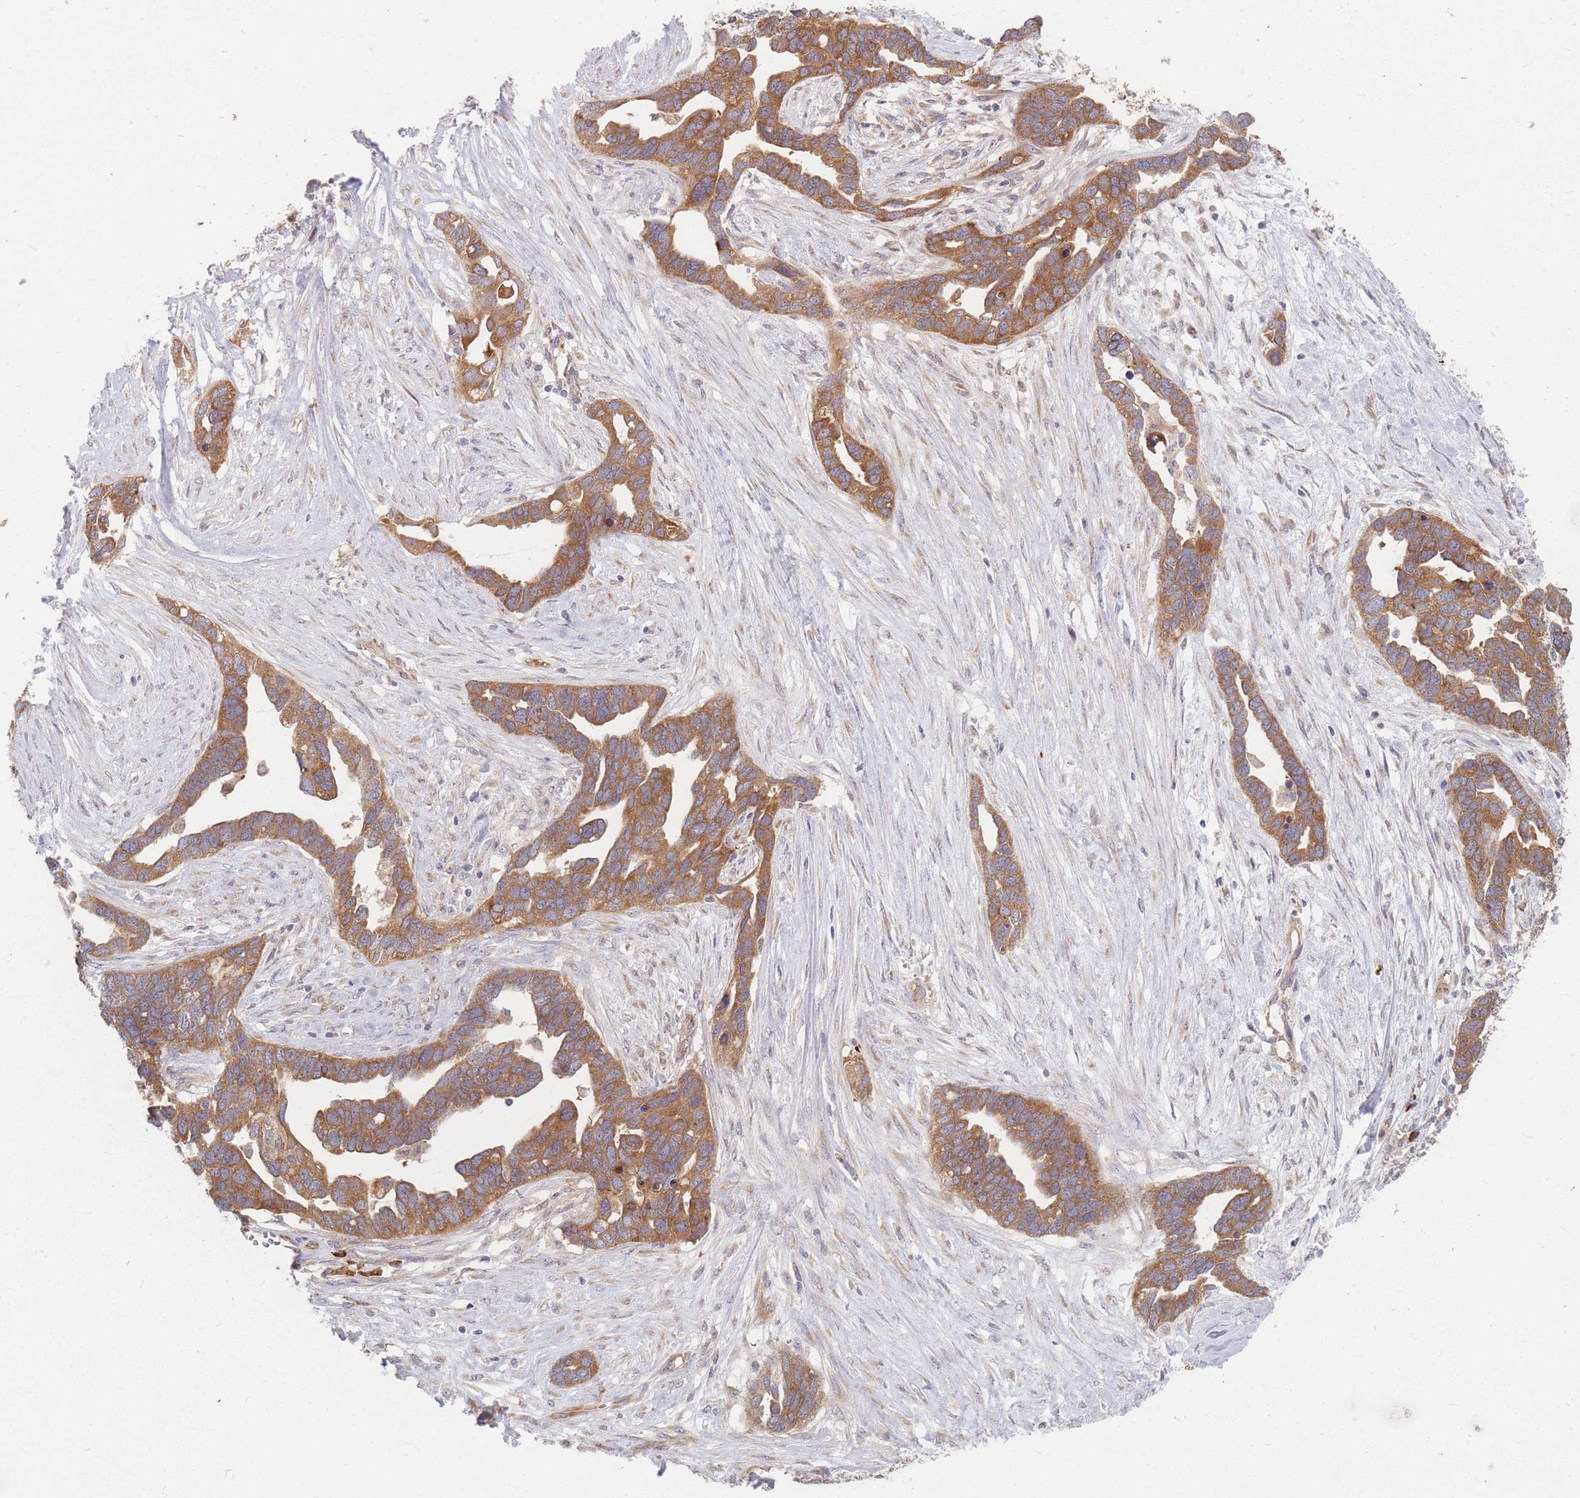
{"staining": {"intensity": "moderate", "quantity": ">75%", "location": "cytoplasmic/membranous"}, "tissue": "ovarian cancer", "cell_type": "Tumor cells", "image_type": "cancer", "snomed": [{"axis": "morphology", "description": "Cystadenocarcinoma, serous, NOS"}, {"axis": "topography", "description": "Ovary"}], "caption": "A brown stain labels moderate cytoplasmic/membranous staining of a protein in human ovarian serous cystadenocarcinoma tumor cells.", "gene": "SMIM14", "patient": {"sex": "female", "age": 54}}